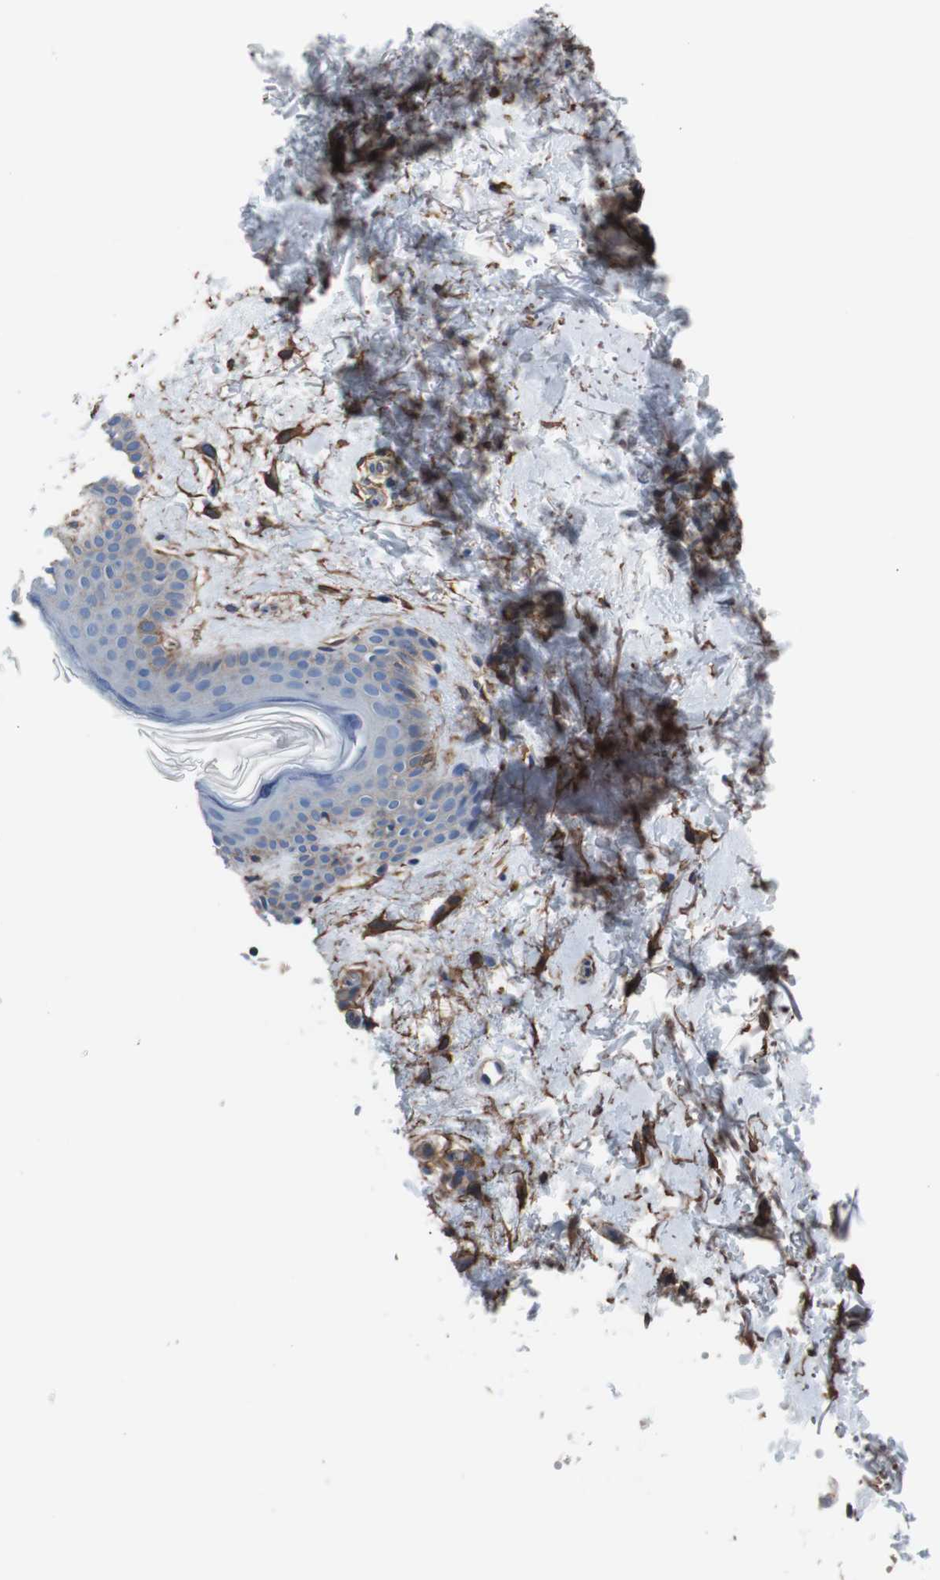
{"staining": {"intensity": "moderate", "quantity": ">75%", "location": "cytoplasmic/membranous"}, "tissue": "skin", "cell_type": "Fibroblasts", "image_type": "normal", "snomed": [{"axis": "morphology", "description": "Normal tissue, NOS"}, {"axis": "topography", "description": "Skin"}], "caption": "Protein positivity by IHC shows moderate cytoplasmic/membranous expression in about >75% of fibroblasts in normal skin.", "gene": "CD81", "patient": {"sex": "female", "age": 56}}